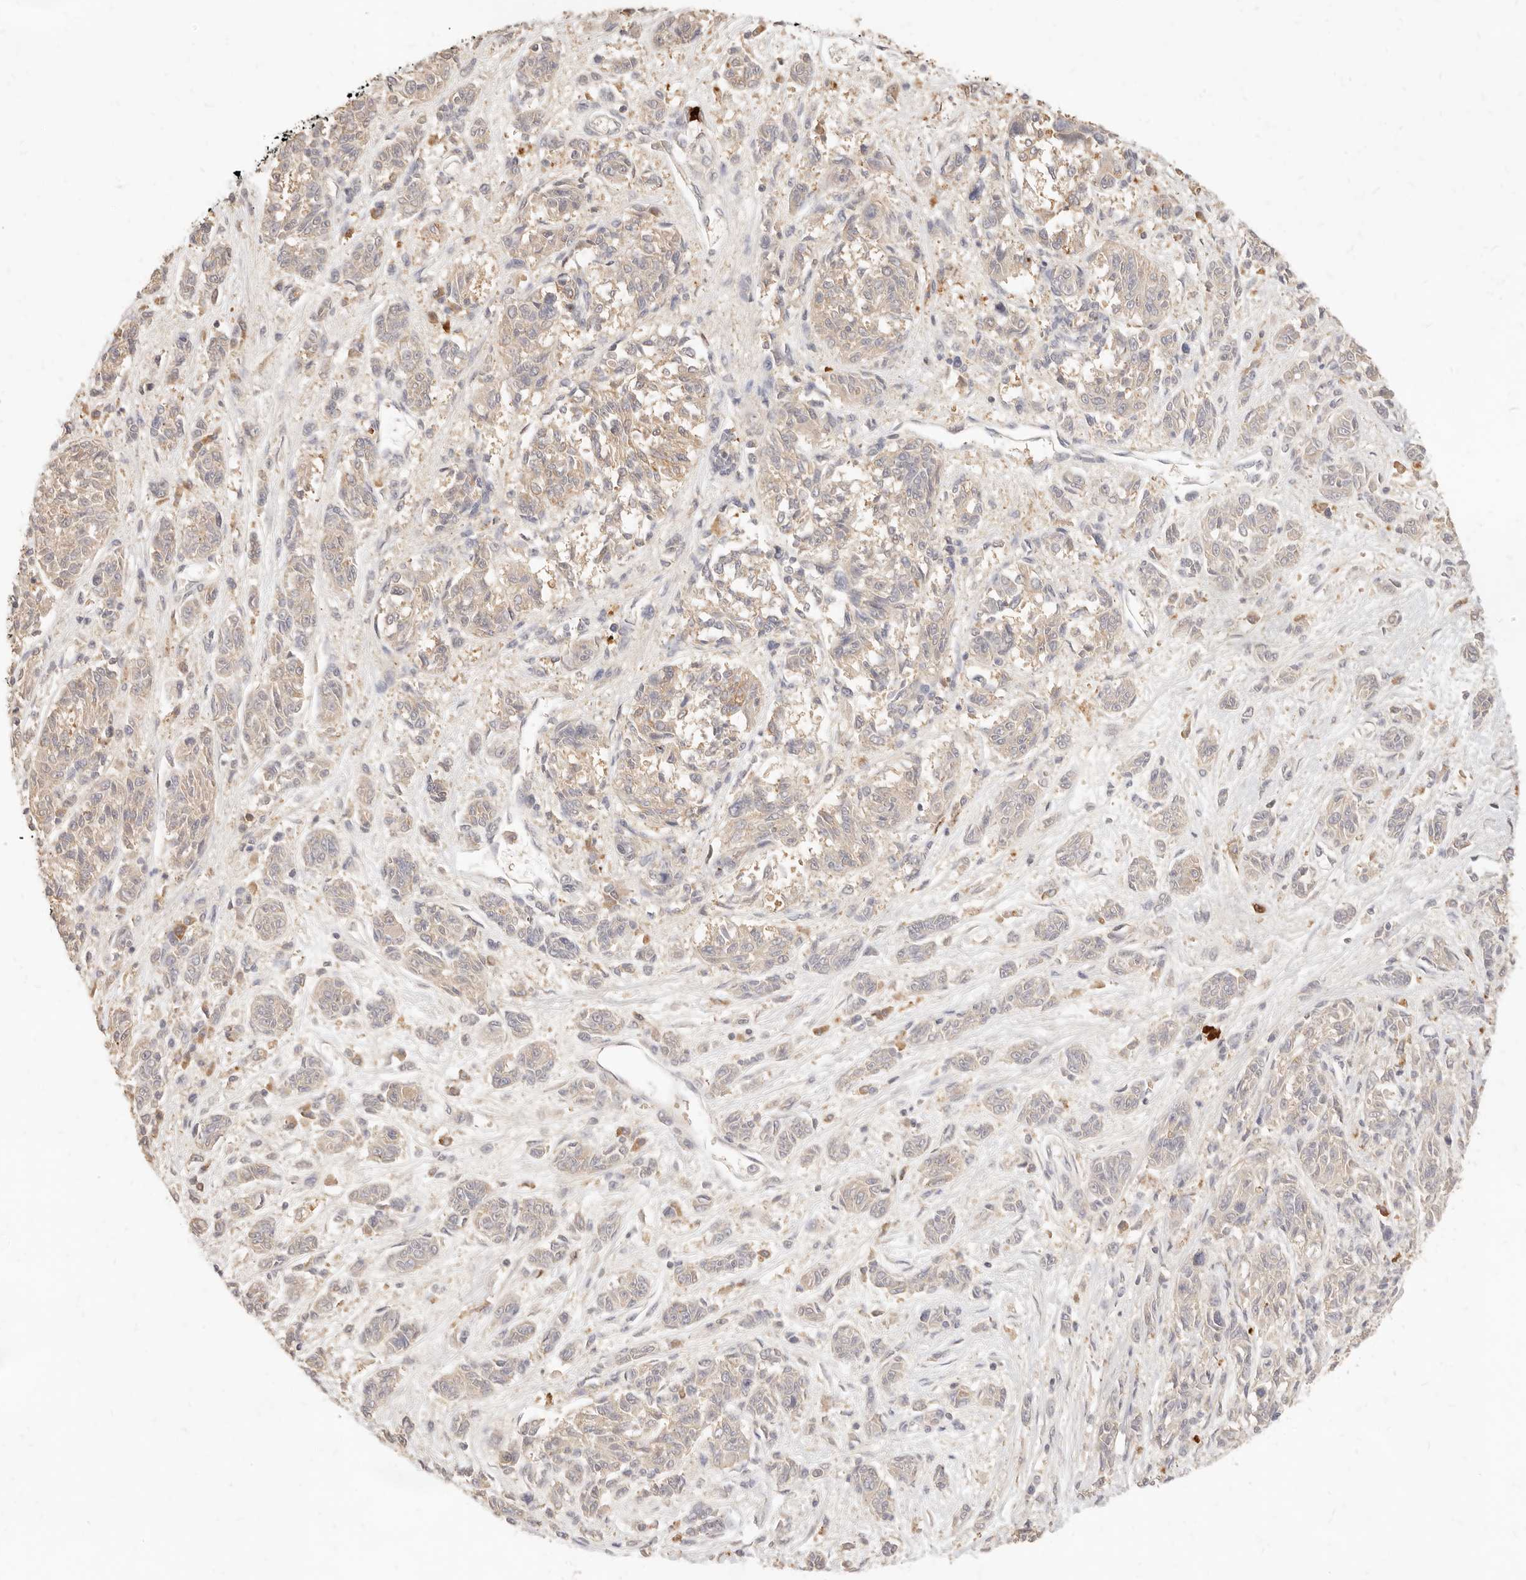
{"staining": {"intensity": "negative", "quantity": "none", "location": "none"}, "tissue": "melanoma", "cell_type": "Tumor cells", "image_type": "cancer", "snomed": [{"axis": "morphology", "description": "Malignant melanoma, NOS"}, {"axis": "topography", "description": "Skin"}], "caption": "Immunohistochemical staining of melanoma reveals no significant positivity in tumor cells. (Brightfield microscopy of DAB immunohistochemistry at high magnification).", "gene": "TMTC2", "patient": {"sex": "male", "age": 53}}